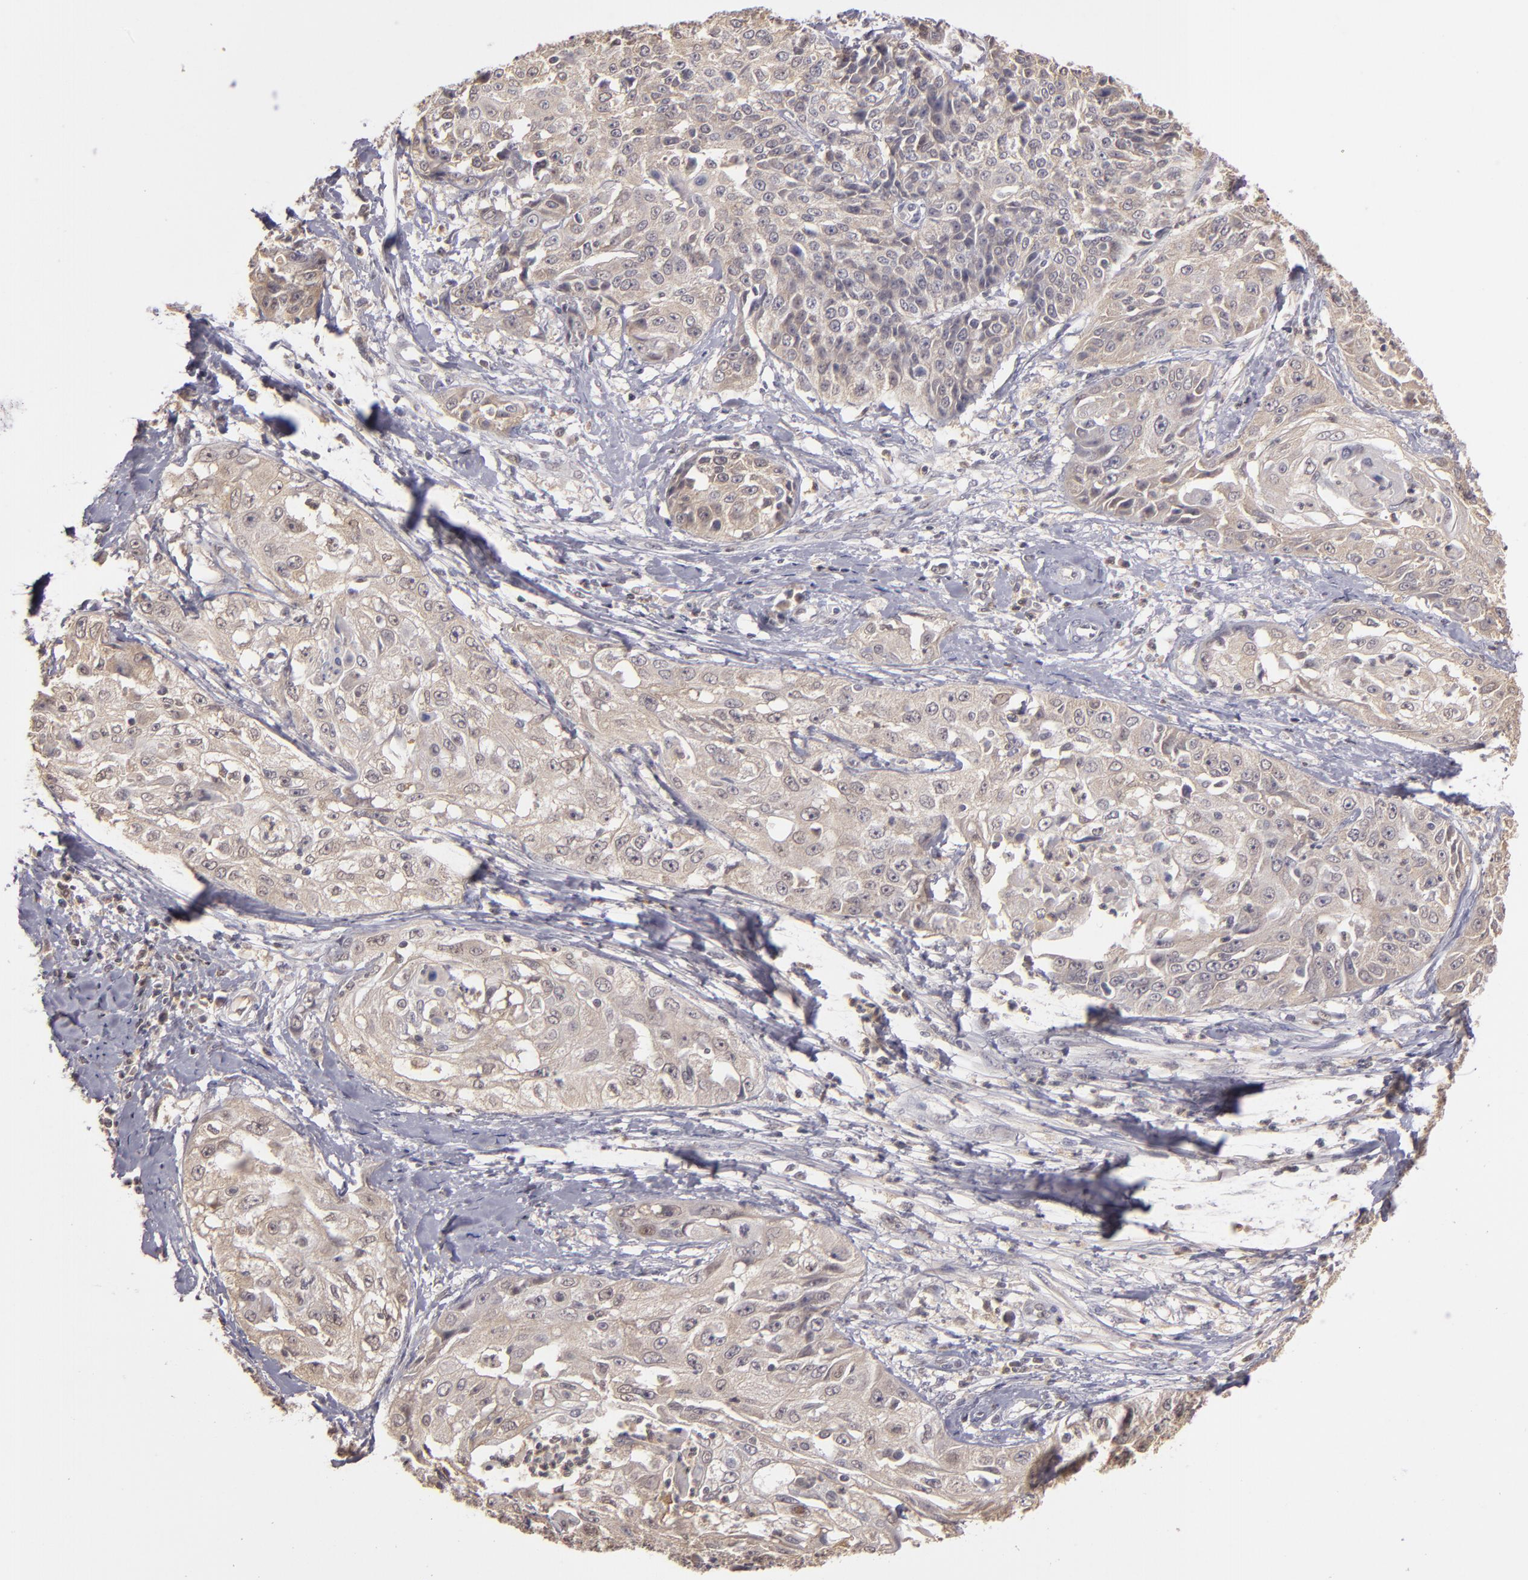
{"staining": {"intensity": "weak", "quantity": ">75%", "location": "cytoplasmic/membranous"}, "tissue": "cervical cancer", "cell_type": "Tumor cells", "image_type": "cancer", "snomed": [{"axis": "morphology", "description": "Squamous cell carcinoma, NOS"}, {"axis": "topography", "description": "Cervix"}], "caption": "A histopathology image of cervical cancer (squamous cell carcinoma) stained for a protein demonstrates weak cytoplasmic/membranous brown staining in tumor cells.", "gene": "LRG1", "patient": {"sex": "female", "age": 64}}